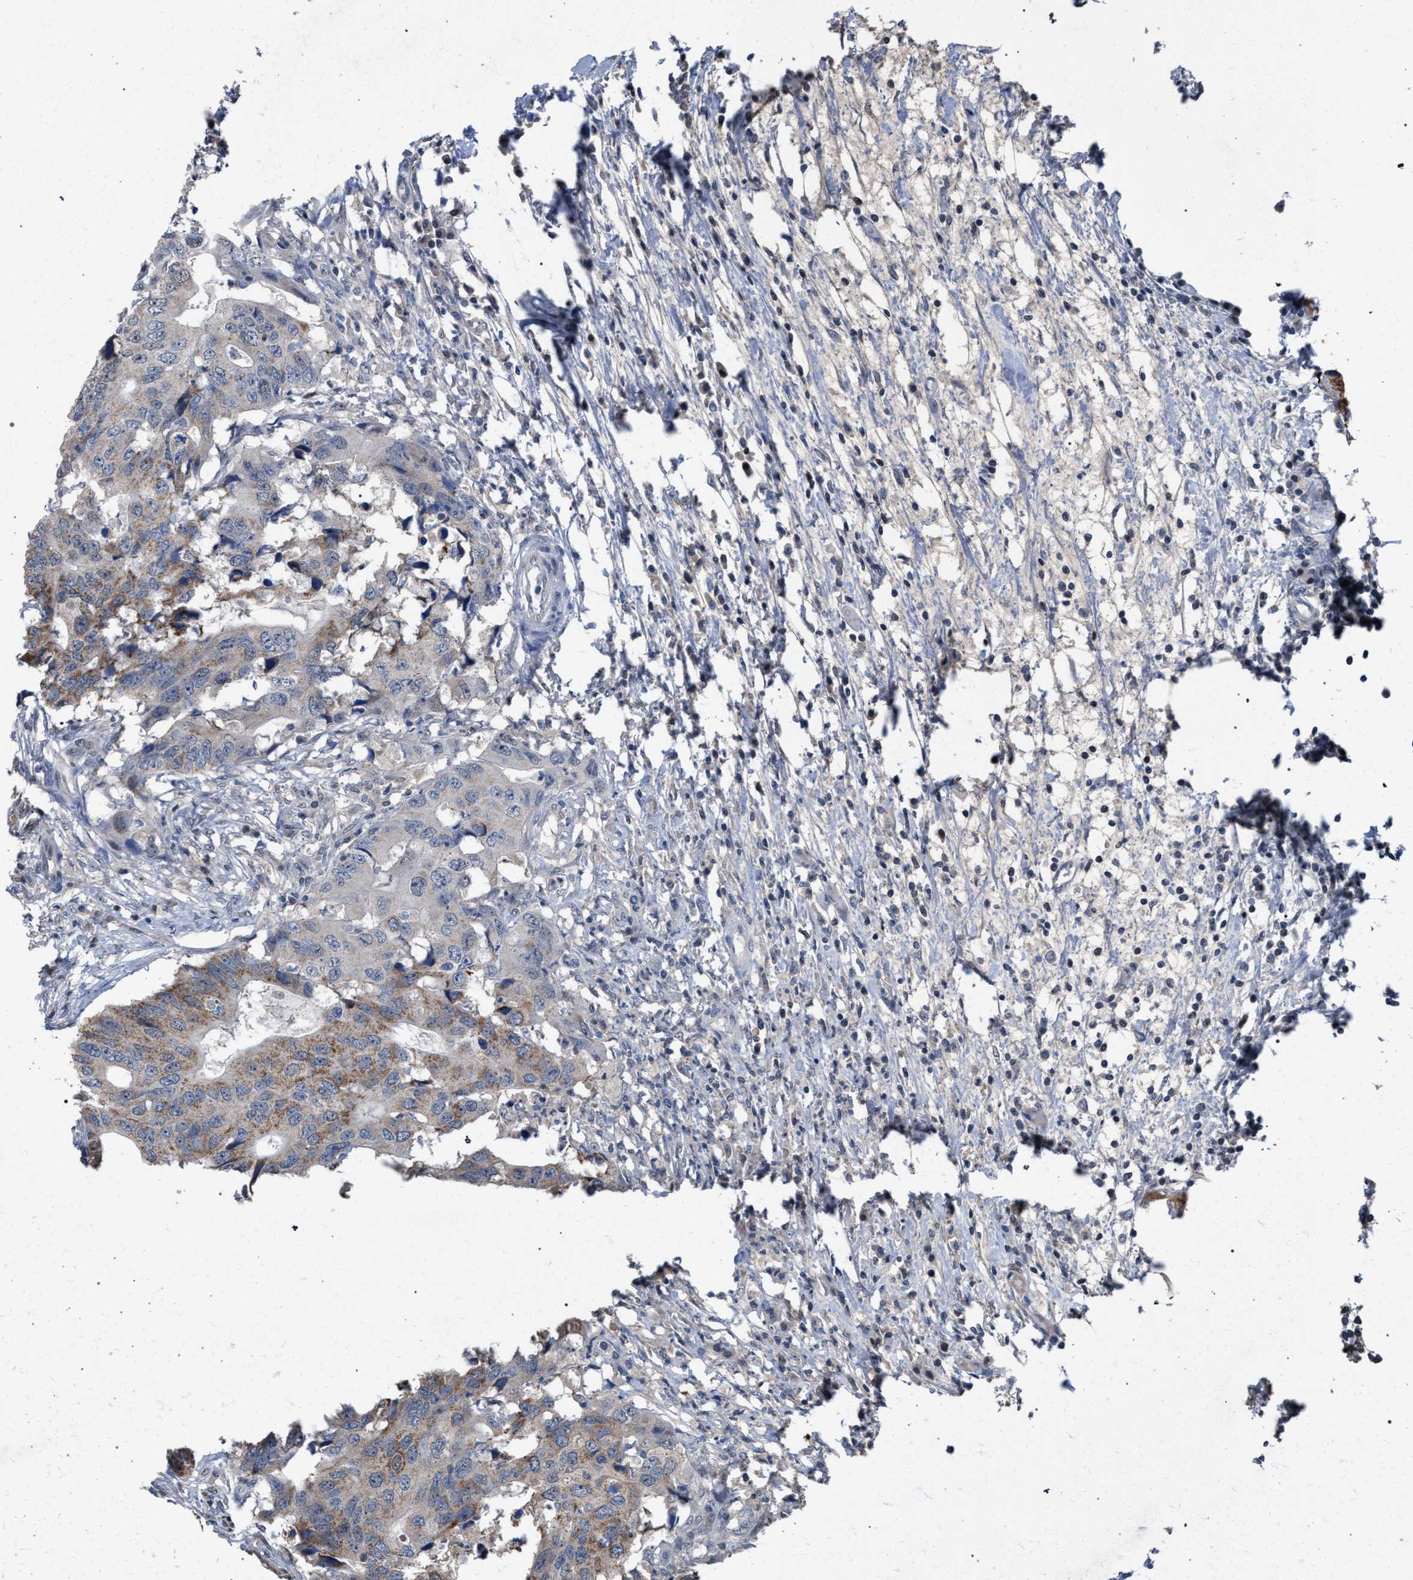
{"staining": {"intensity": "moderate", "quantity": ">75%", "location": "cytoplasmic/membranous"}, "tissue": "colorectal cancer", "cell_type": "Tumor cells", "image_type": "cancer", "snomed": [{"axis": "morphology", "description": "Adenocarcinoma, NOS"}, {"axis": "topography", "description": "Colon"}], "caption": "A photomicrograph showing moderate cytoplasmic/membranous expression in about >75% of tumor cells in colorectal cancer, as visualized by brown immunohistochemical staining.", "gene": "TECPR1", "patient": {"sex": "male", "age": 71}}